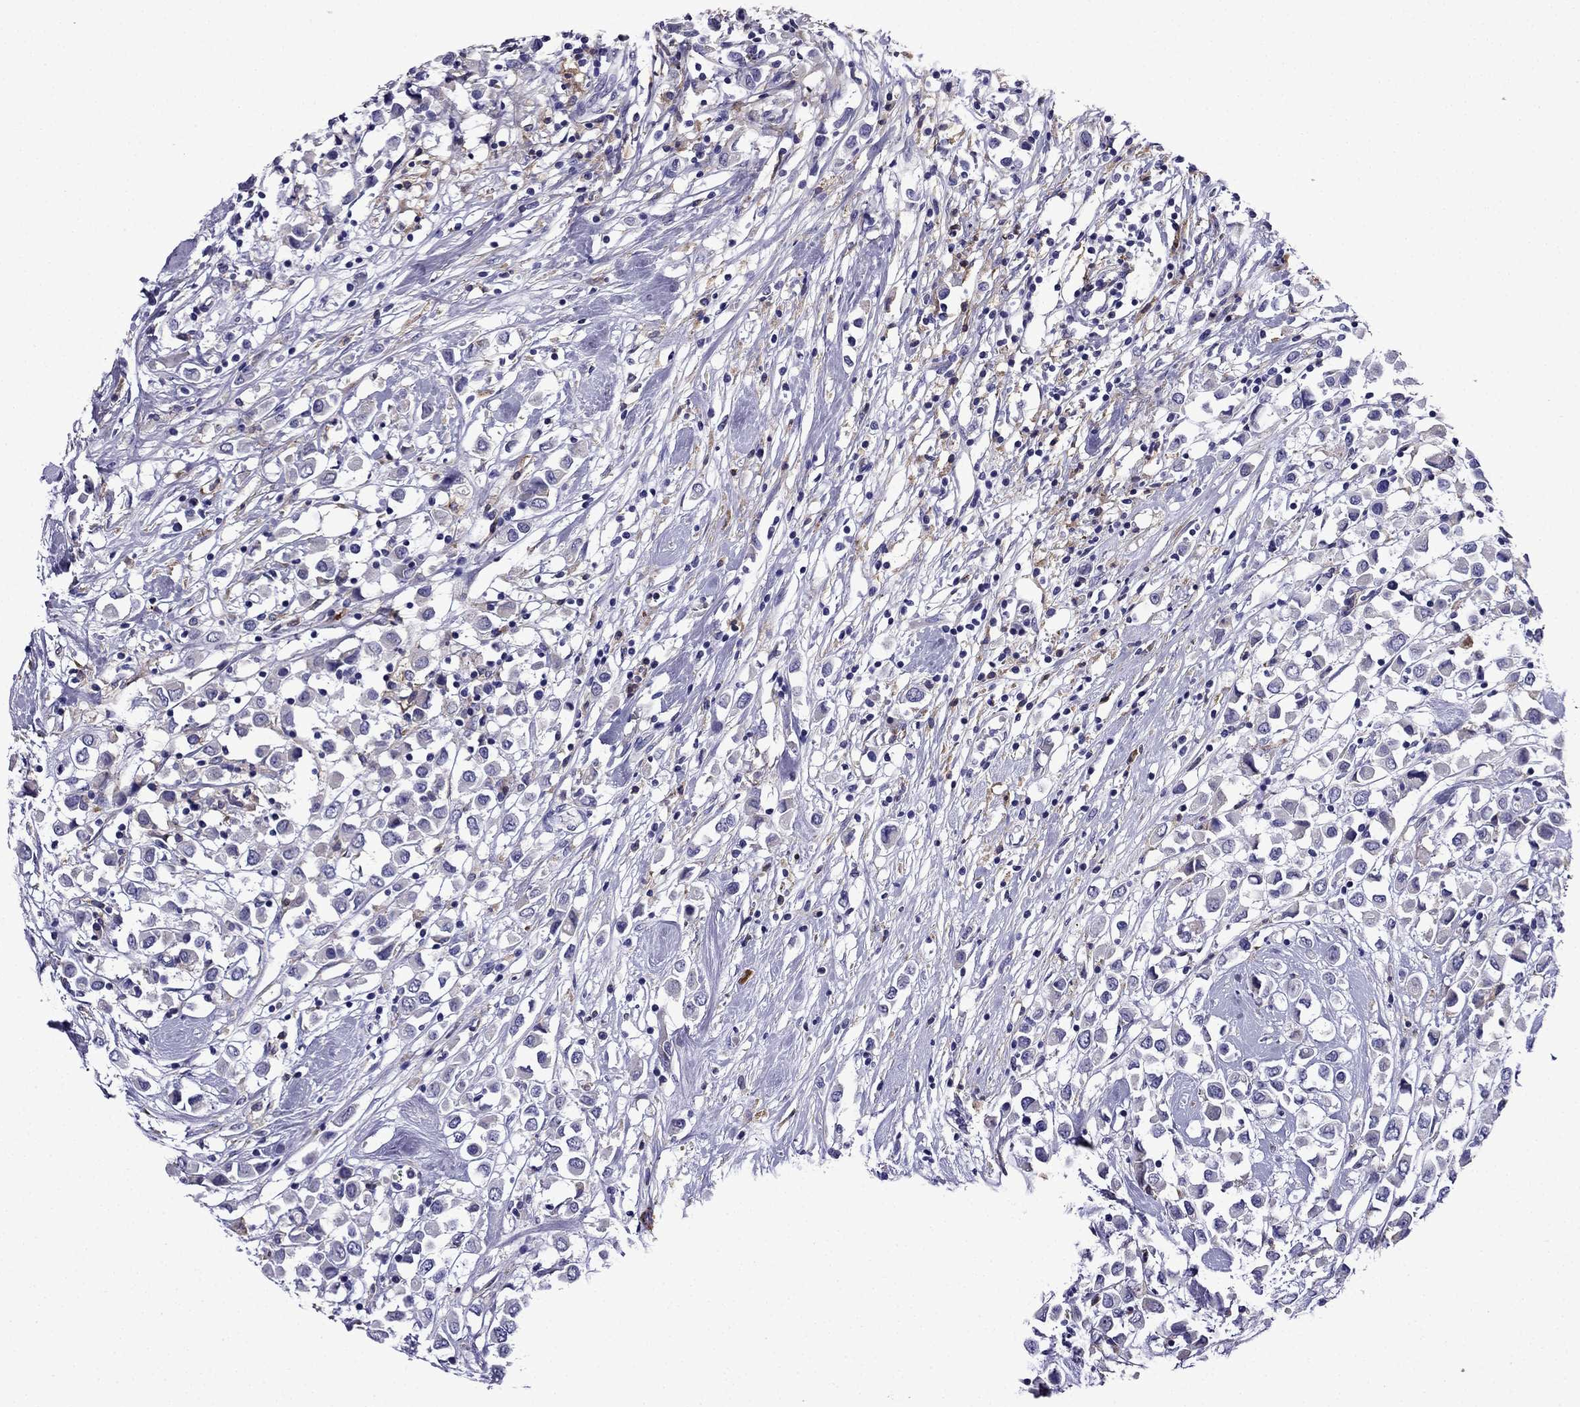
{"staining": {"intensity": "negative", "quantity": "none", "location": "none"}, "tissue": "breast cancer", "cell_type": "Tumor cells", "image_type": "cancer", "snomed": [{"axis": "morphology", "description": "Duct carcinoma"}, {"axis": "topography", "description": "Breast"}], "caption": "Invasive ductal carcinoma (breast) stained for a protein using immunohistochemistry reveals no staining tumor cells.", "gene": "TSSK4", "patient": {"sex": "female", "age": 61}}